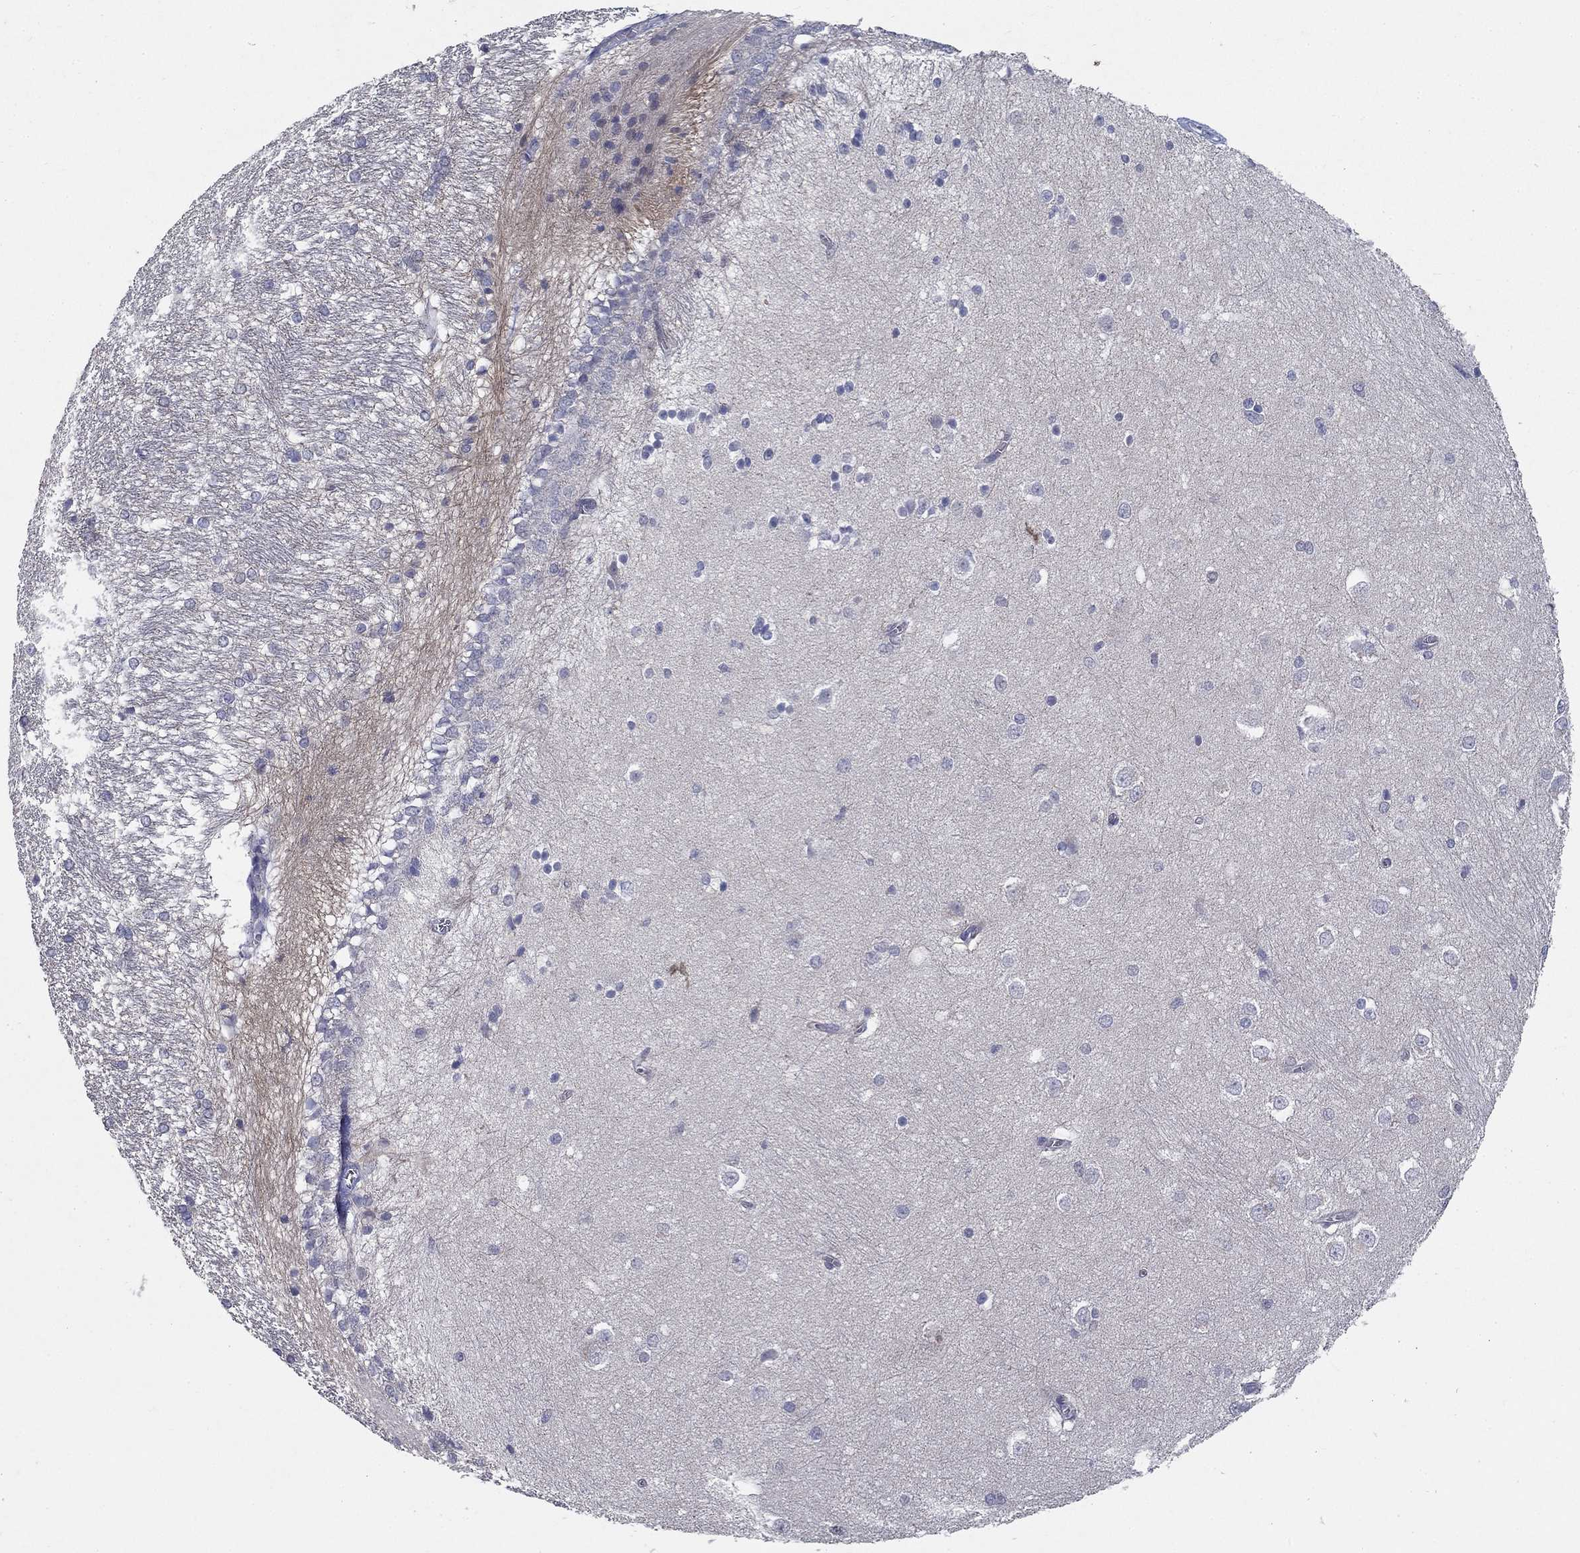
{"staining": {"intensity": "negative", "quantity": "none", "location": "none"}, "tissue": "hippocampus", "cell_type": "Glial cells", "image_type": "normal", "snomed": [{"axis": "morphology", "description": "Normal tissue, NOS"}, {"axis": "topography", "description": "Cerebral cortex"}, {"axis": "topography", "description": "Hippocampus"}], "caption": "A high-resolution histopathology image shows IHC staining of benign hippocampus, which shows no significant staining in glial cells. The staining is performed using DAB brown chromogen with nuclei counter-stained in using hematoxylin.", "gene": "CD274", "patient": {"sex": "female", "age": 19}}